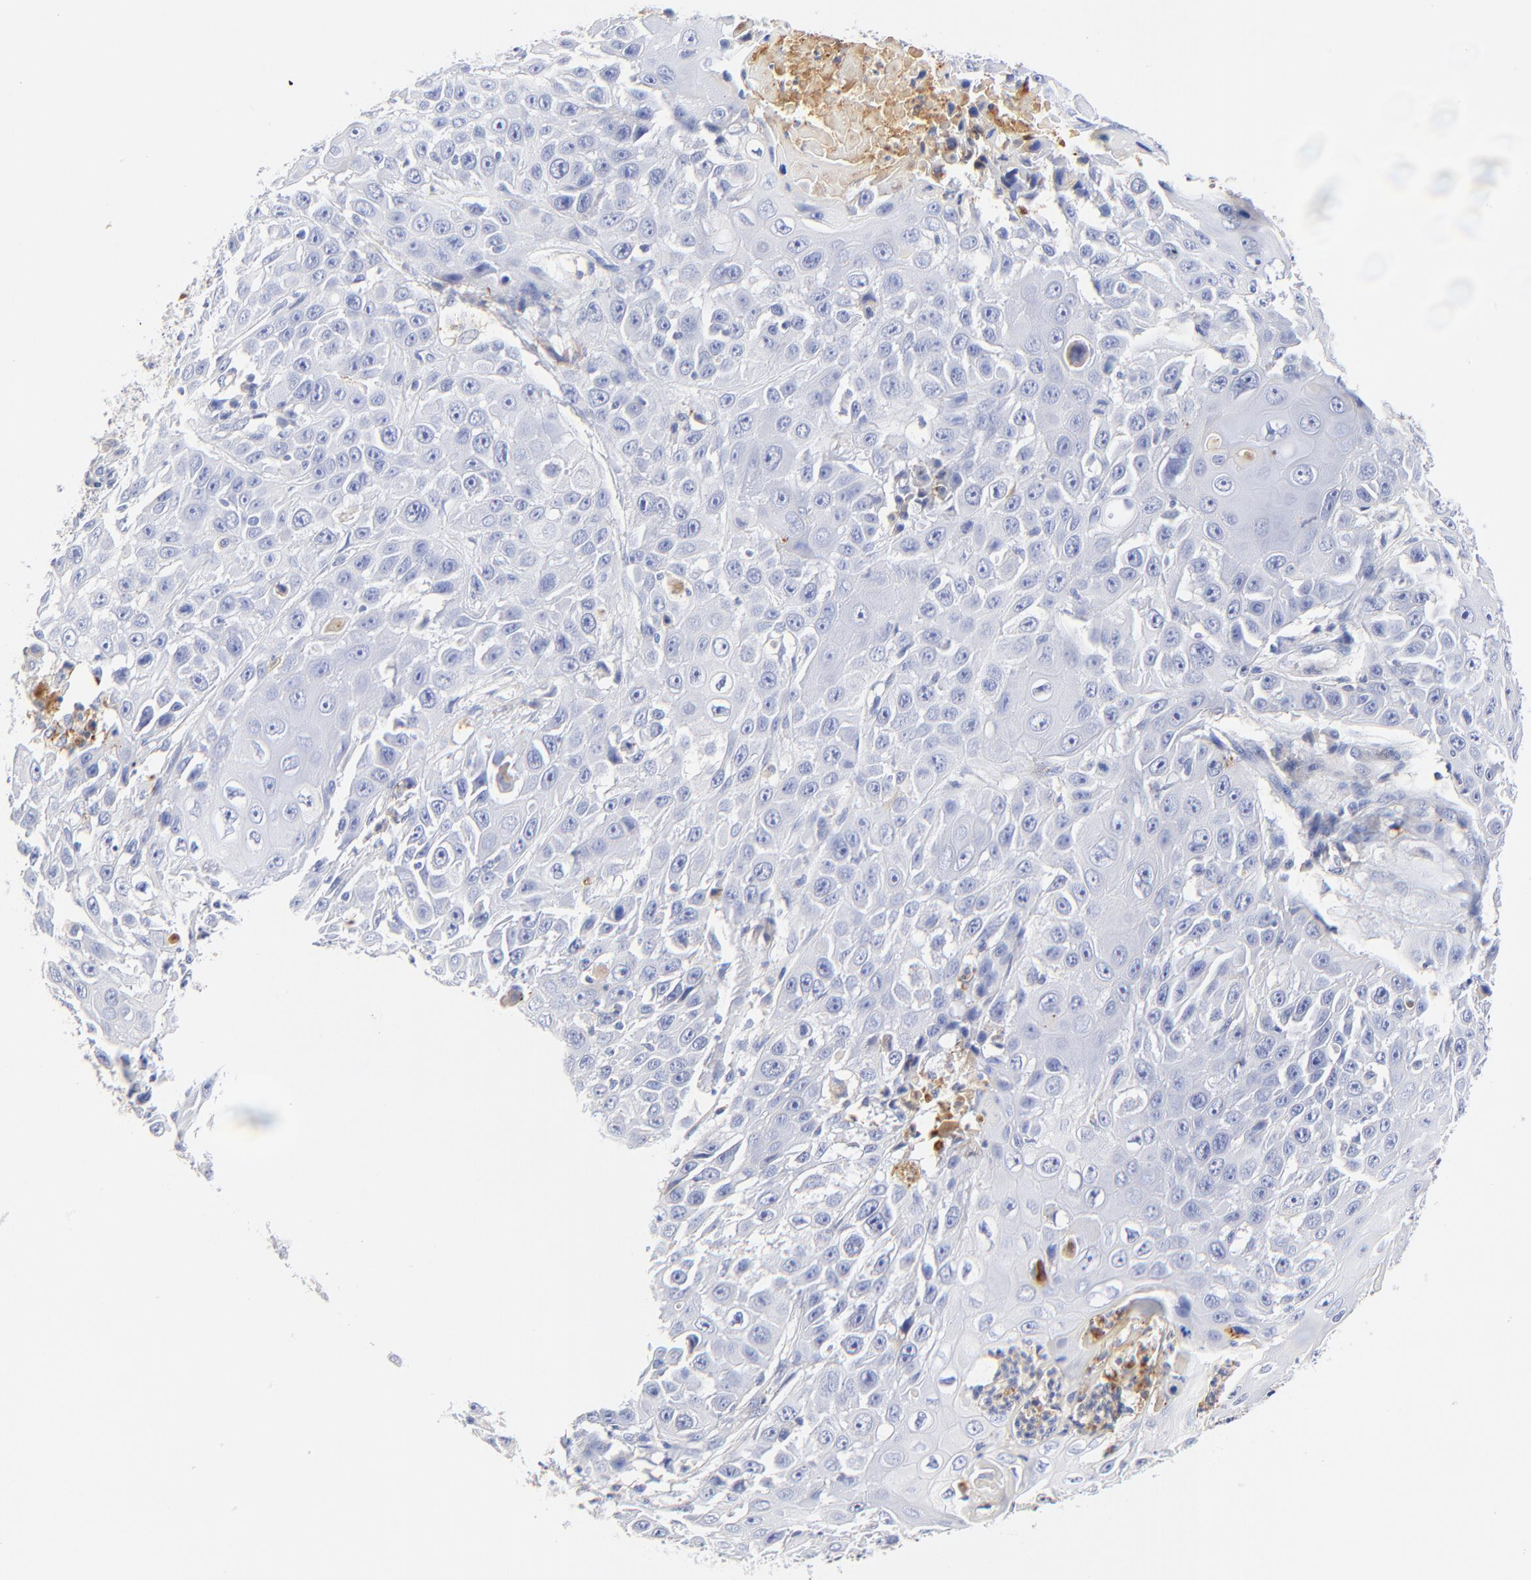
{"staining": {"intensity": "negative", "quantity": "none", "location": "none"}, "tissue": "cervical cancer", "cell_type": "Tumor cells", "image_type": "cancer", "snomed": [{"axis": "morphology", "description": "Squamous cell carcinoma, NOS"}, {"axis": "topography", "description": "Cervix"}], "caption": "DAB immunohistochemical staining of cervical cancer shows no significant expression in tumor cells.", "gene": "MDGA2", "patient": {"sex": "female", "age": 39}}